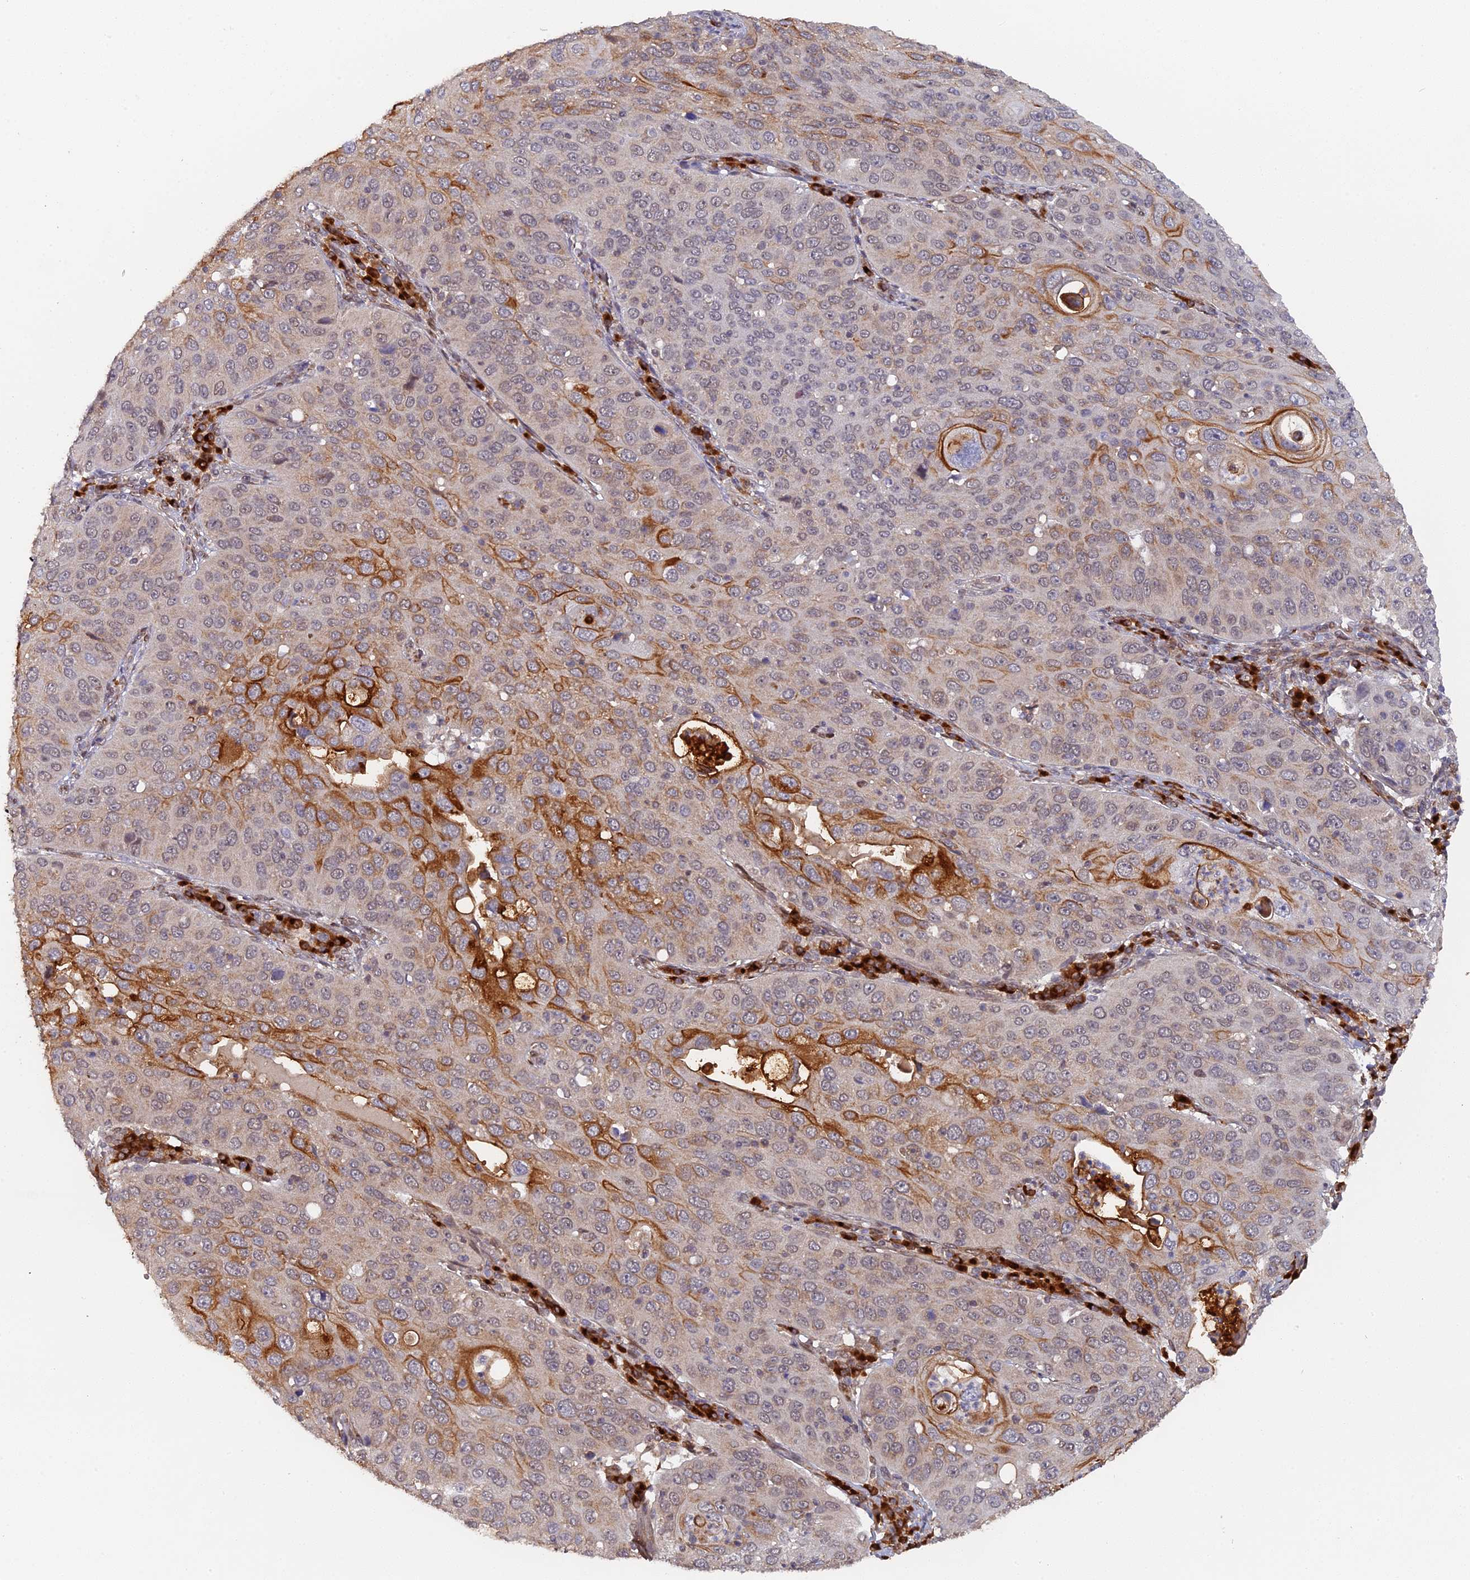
{"staining": {"intensity": "moderate", "quantity": "25%-75%", "location": "cytoplasmic/membranous"}, "tissue": "cervical cancer", "cell_type": "Tumor cells", "image_type": "cancer", "snomed": [{"axis": "morphology", "description": "Squamous cell carcinoma, NOS"}, {"axis": "topography", "description": "Cervix"}], "caption": "This histopathology image displays IHC staining of human squamous cell carcinoma (cervical), with medium moderate cytoplasmic/membranous staining in about 25%-75% of tumor cells.", "gene": "SNX17", "patient": {"sex": "female", "age": 36}}